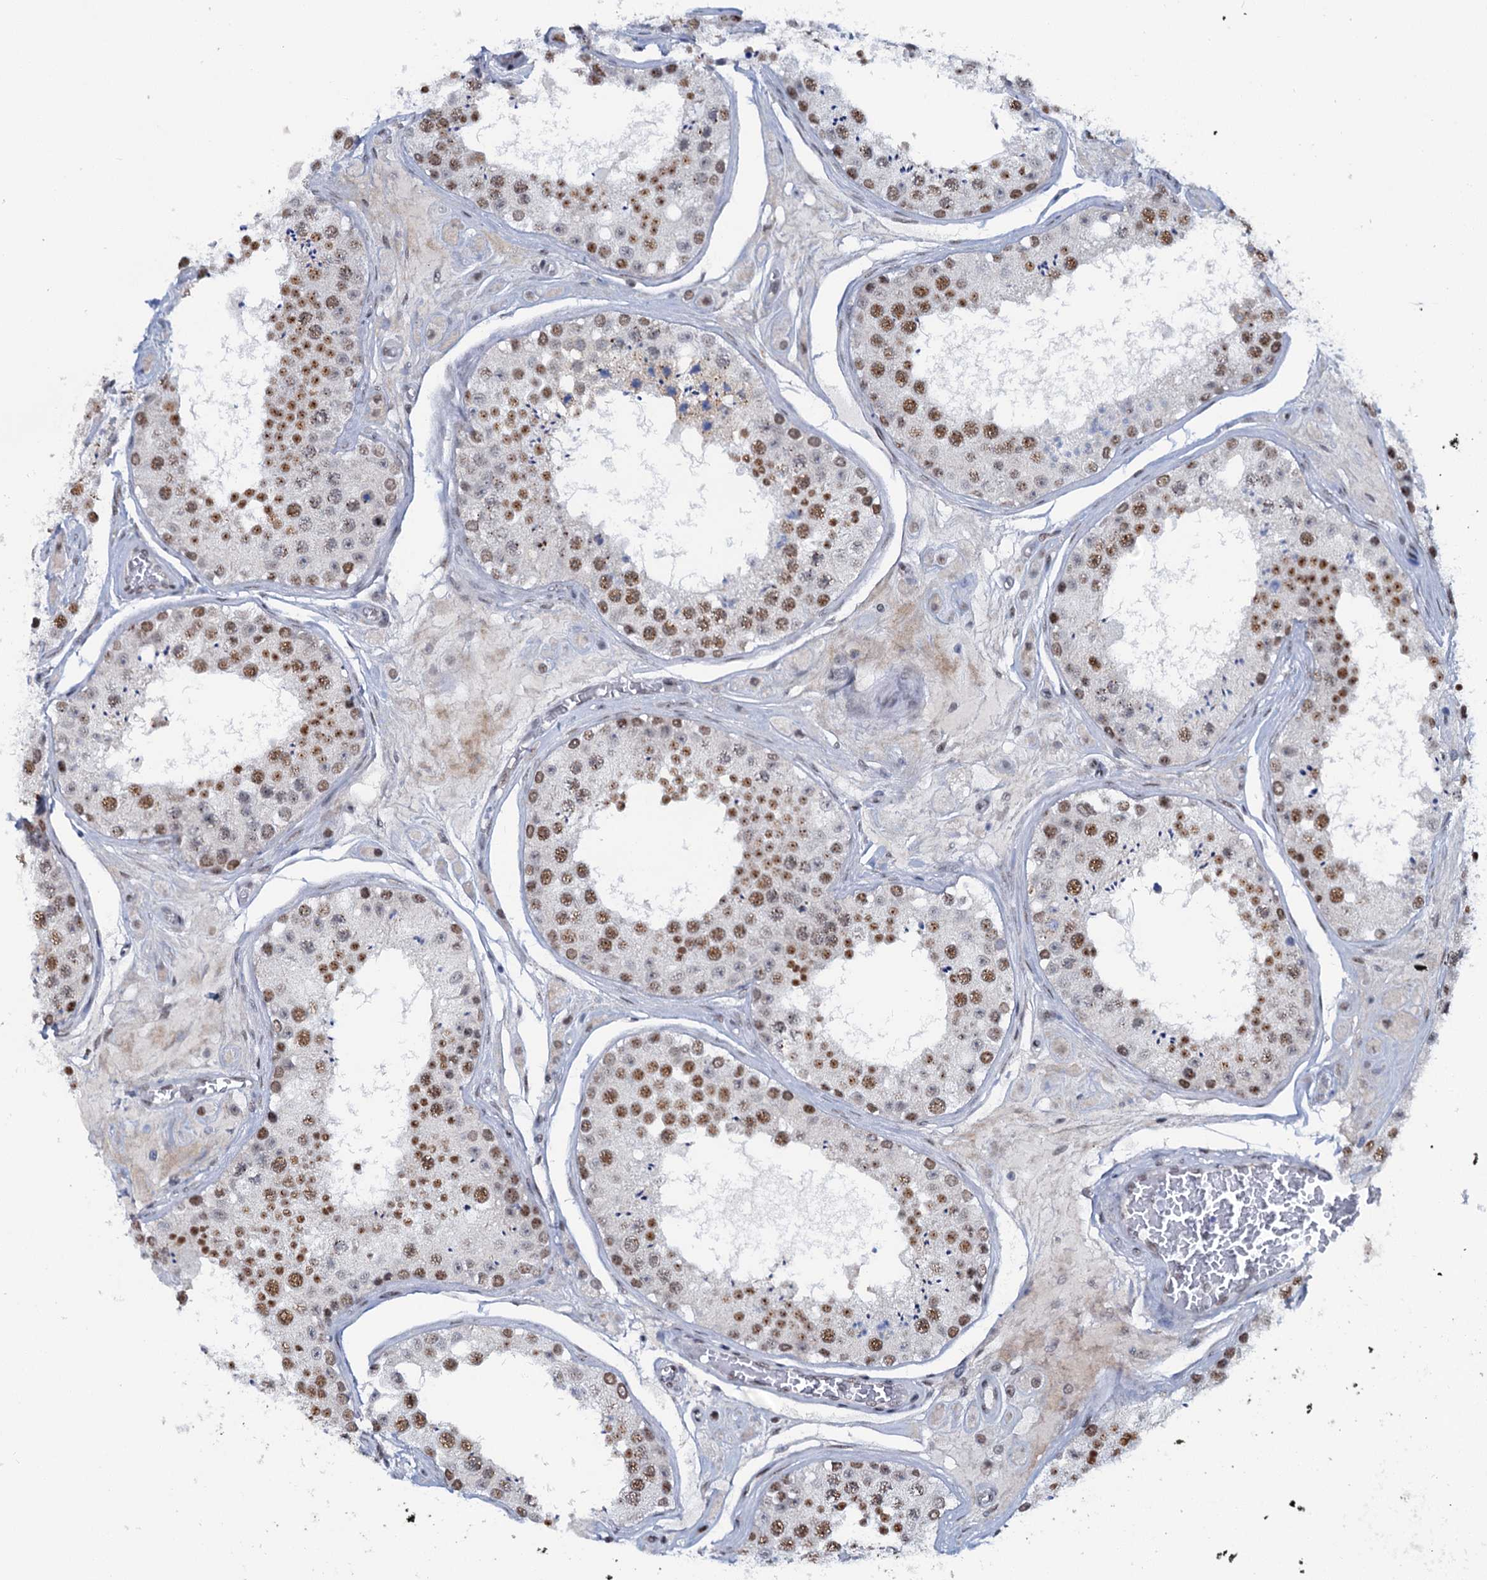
{"staining": {"intensity": "moderate", "quantity": ">75%", "location": "nuclear"}, "tissue": "testis", "cell_type": "Cells in seminiferous ducts", "image_type": "normal", "snomed": [{"axis": "morphology", "description": "Normal tissue, NOS"}, {"axis": "topography", "description": "Testis"}], "caption": "Brown immunohistochemical staining in normal testis exhibits moderate nuclear positivity in approximately >75% of cells in seminiferous ducts.", "gene": "SREK1", "patient": {"sex": "male", "age": 25}}